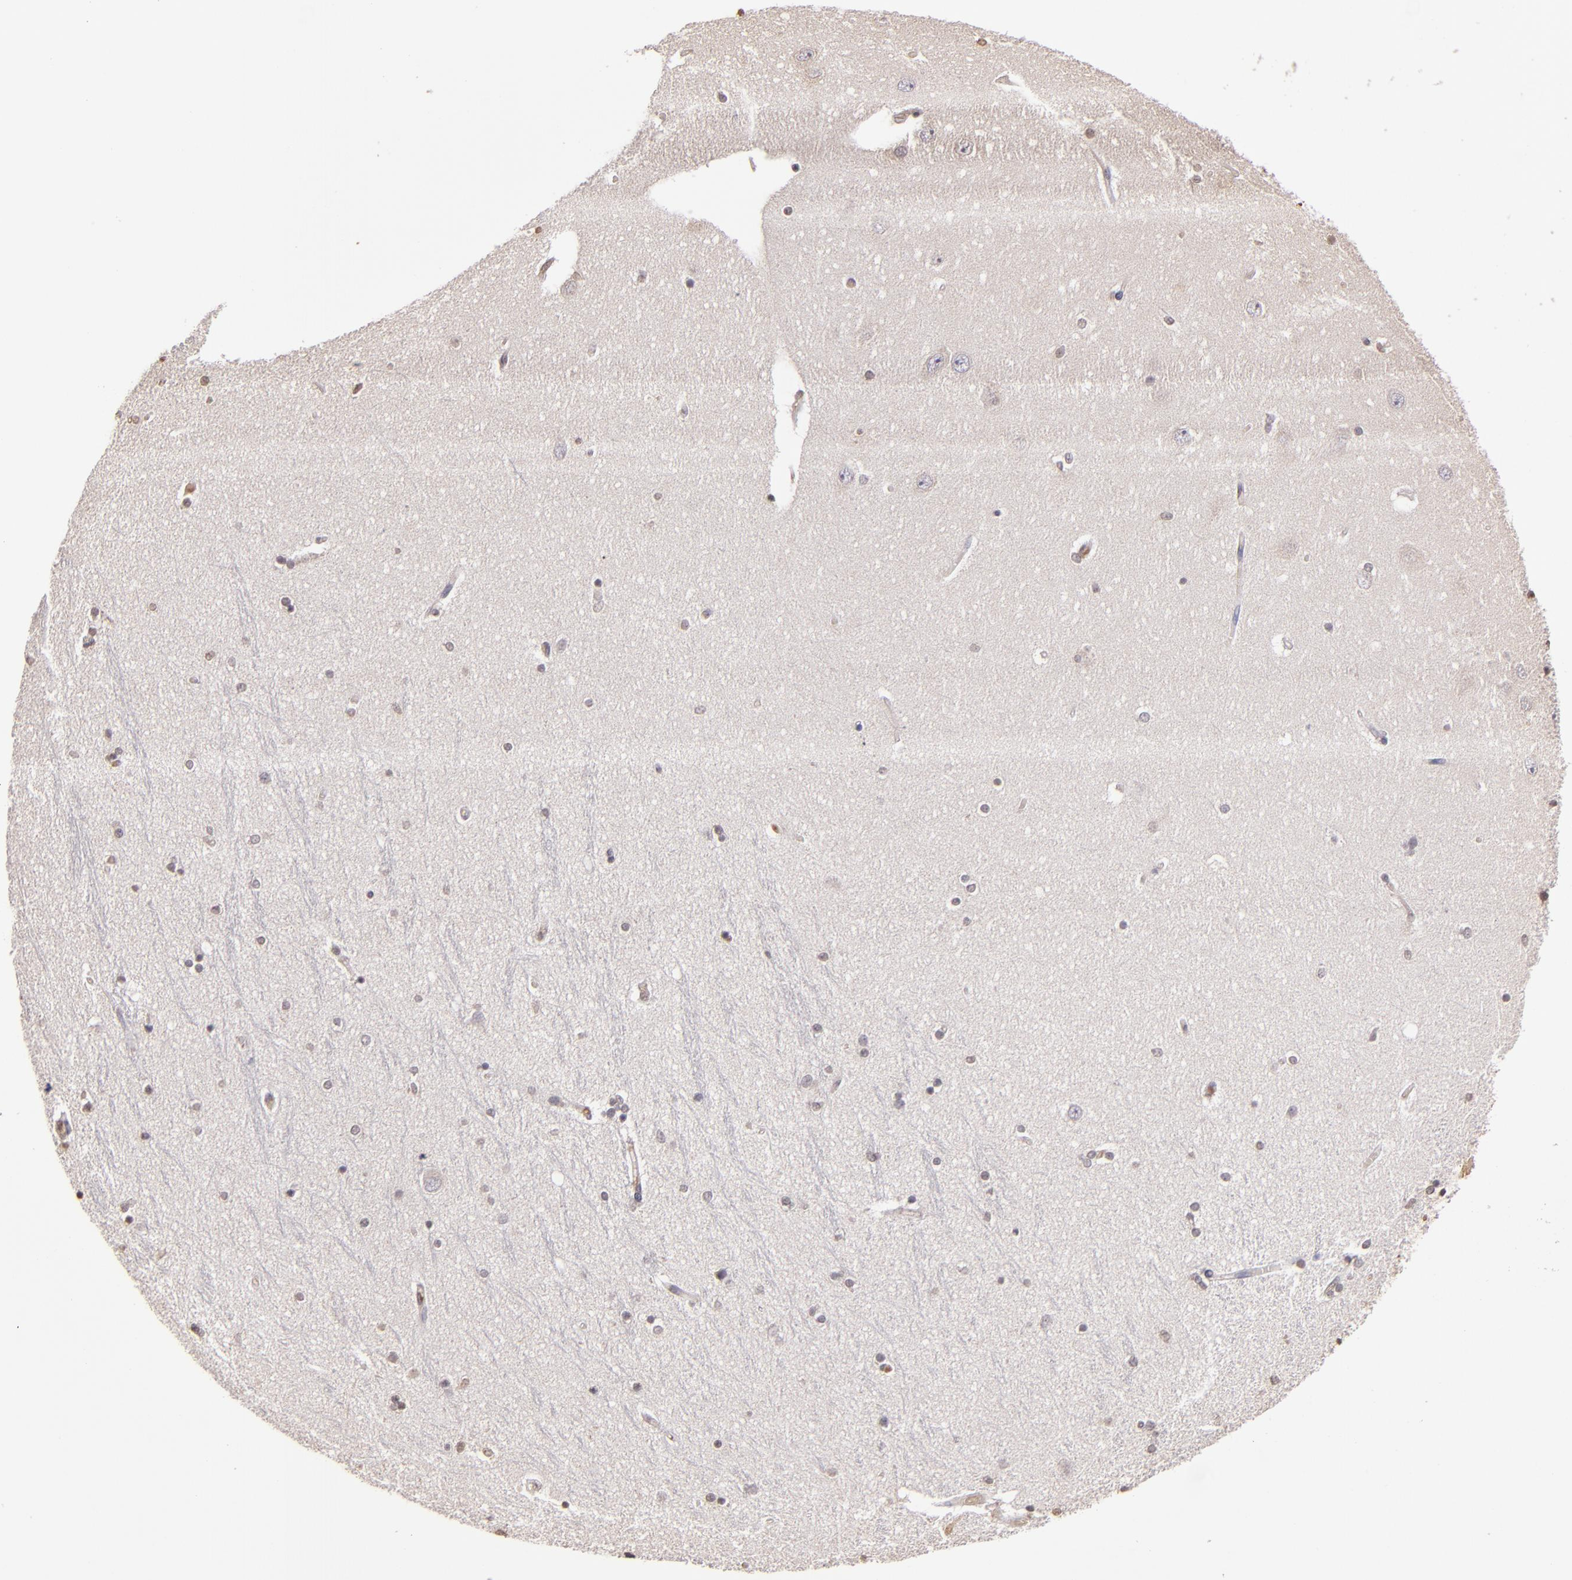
{"staining": {"intensity": "negative", "quantity": "none", "location": "none"}, "tissue": "hippocampus", "cell_type": "Glial cells", "image_type": "normal", "snomed": [{"axis": "morphology", "description": "Normal tissue, NOS"}, {"axis": "topography", "description": "Hippocampus"}], "caption": "Immunohistochemical staining of unremarkable human hippocampus reveals no significant staining in glial cells.", "gene": "ABL1", "patient": {"sex": "female", "age": 54}}